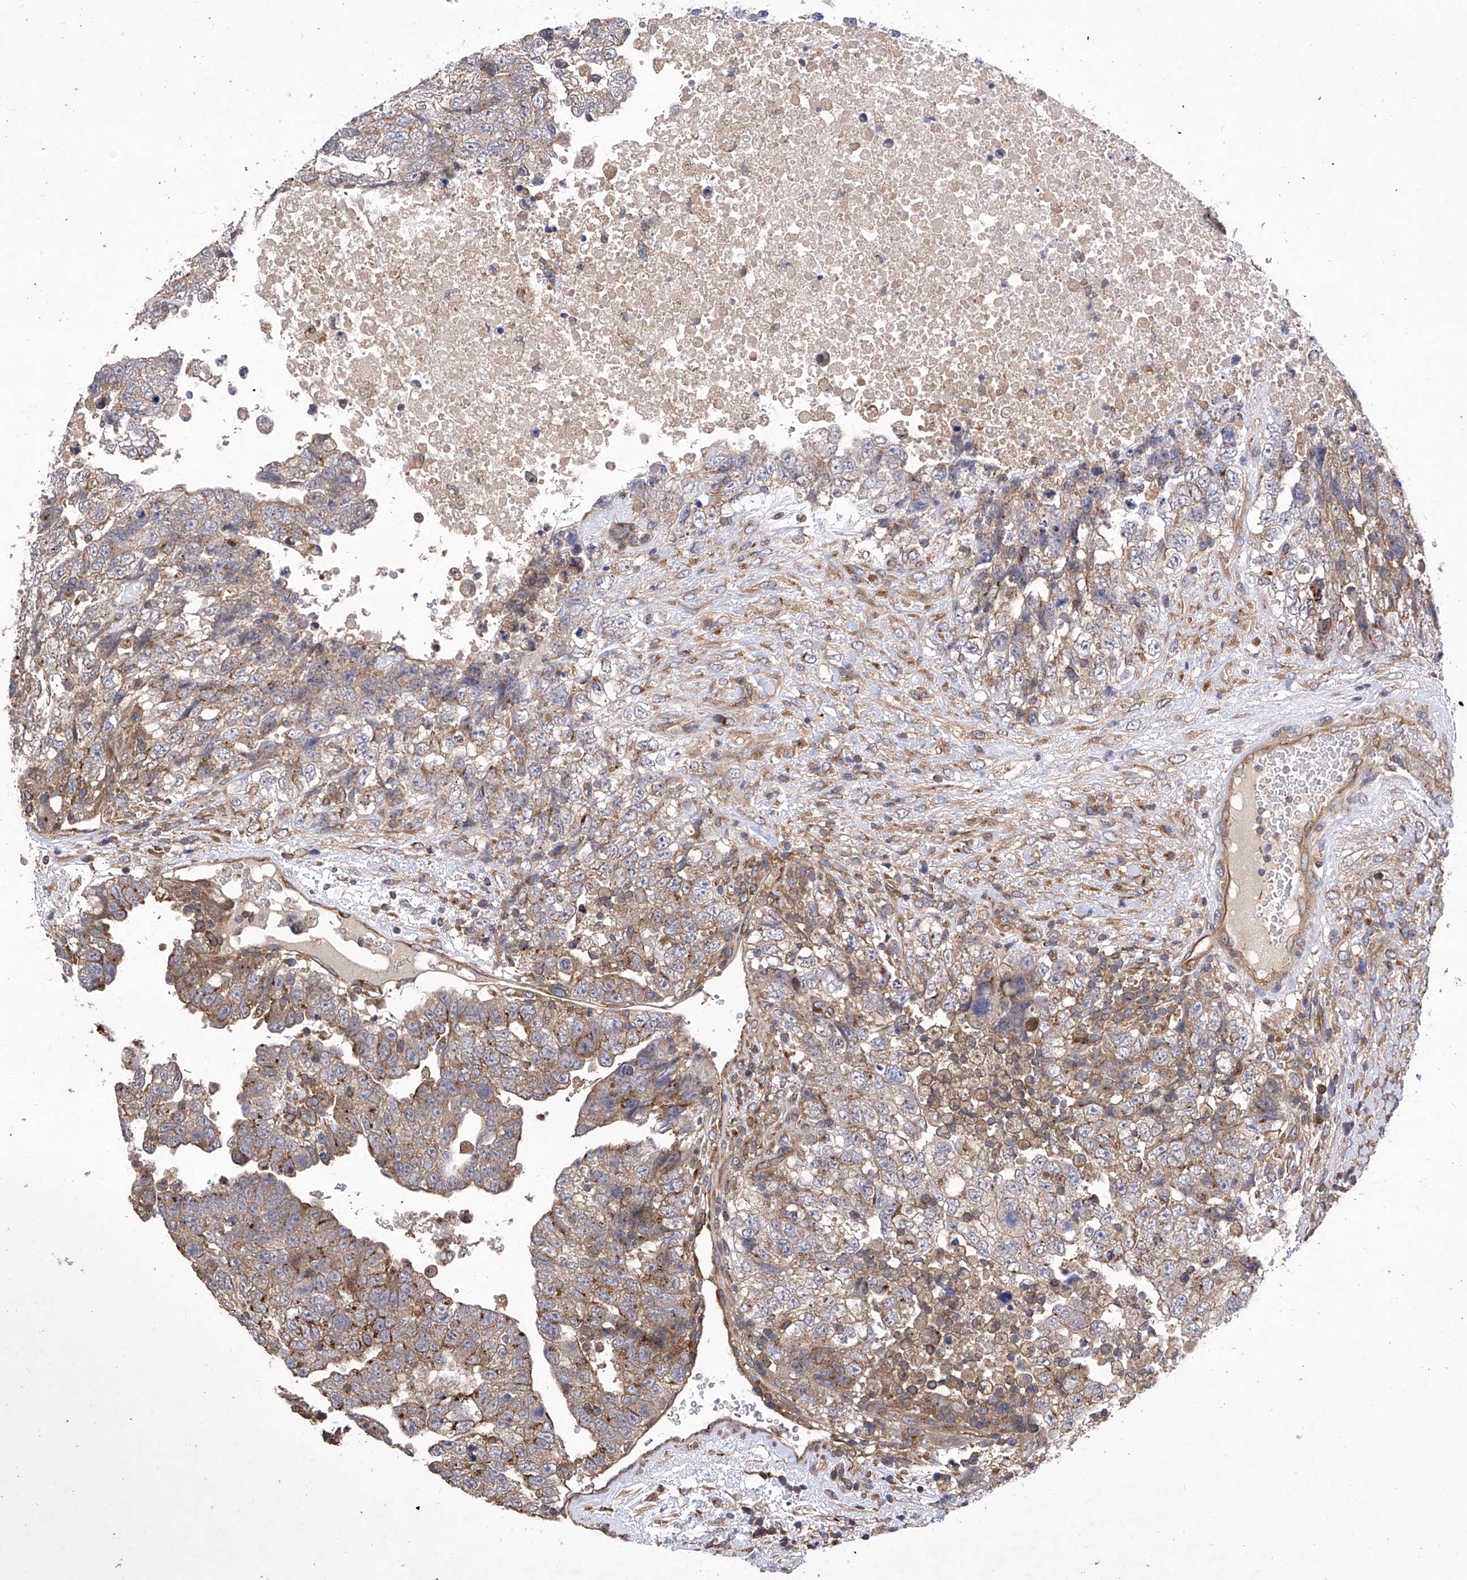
{"staining": {"intensity": "moderate", "quantity": "25%-75%", "location": "cytoplasmic/membranous"}, "tissue": "testis cancer", "cell_type": "Tumor cells", "image_type": "cancer", "snomed": [{"axis": "morphology", "description": "Carcinoma, Embryonal, NOS"}, {"axis": "topography", "description": "Testis"}], "caption": "Protein expression analysis of human embryonal carcinoma (testis) reveals moderate cytoplasmic/membranous positivity in approximately 25%-75% of tumor cells. Using DAB (3,3'-diaminobenzidine) (brown) and hematoxylin (blue) stains, captured at high magnification using brightfield microscopy.", "gene": "TJAP1", "patient": {"sex": "male", "age": 37}}